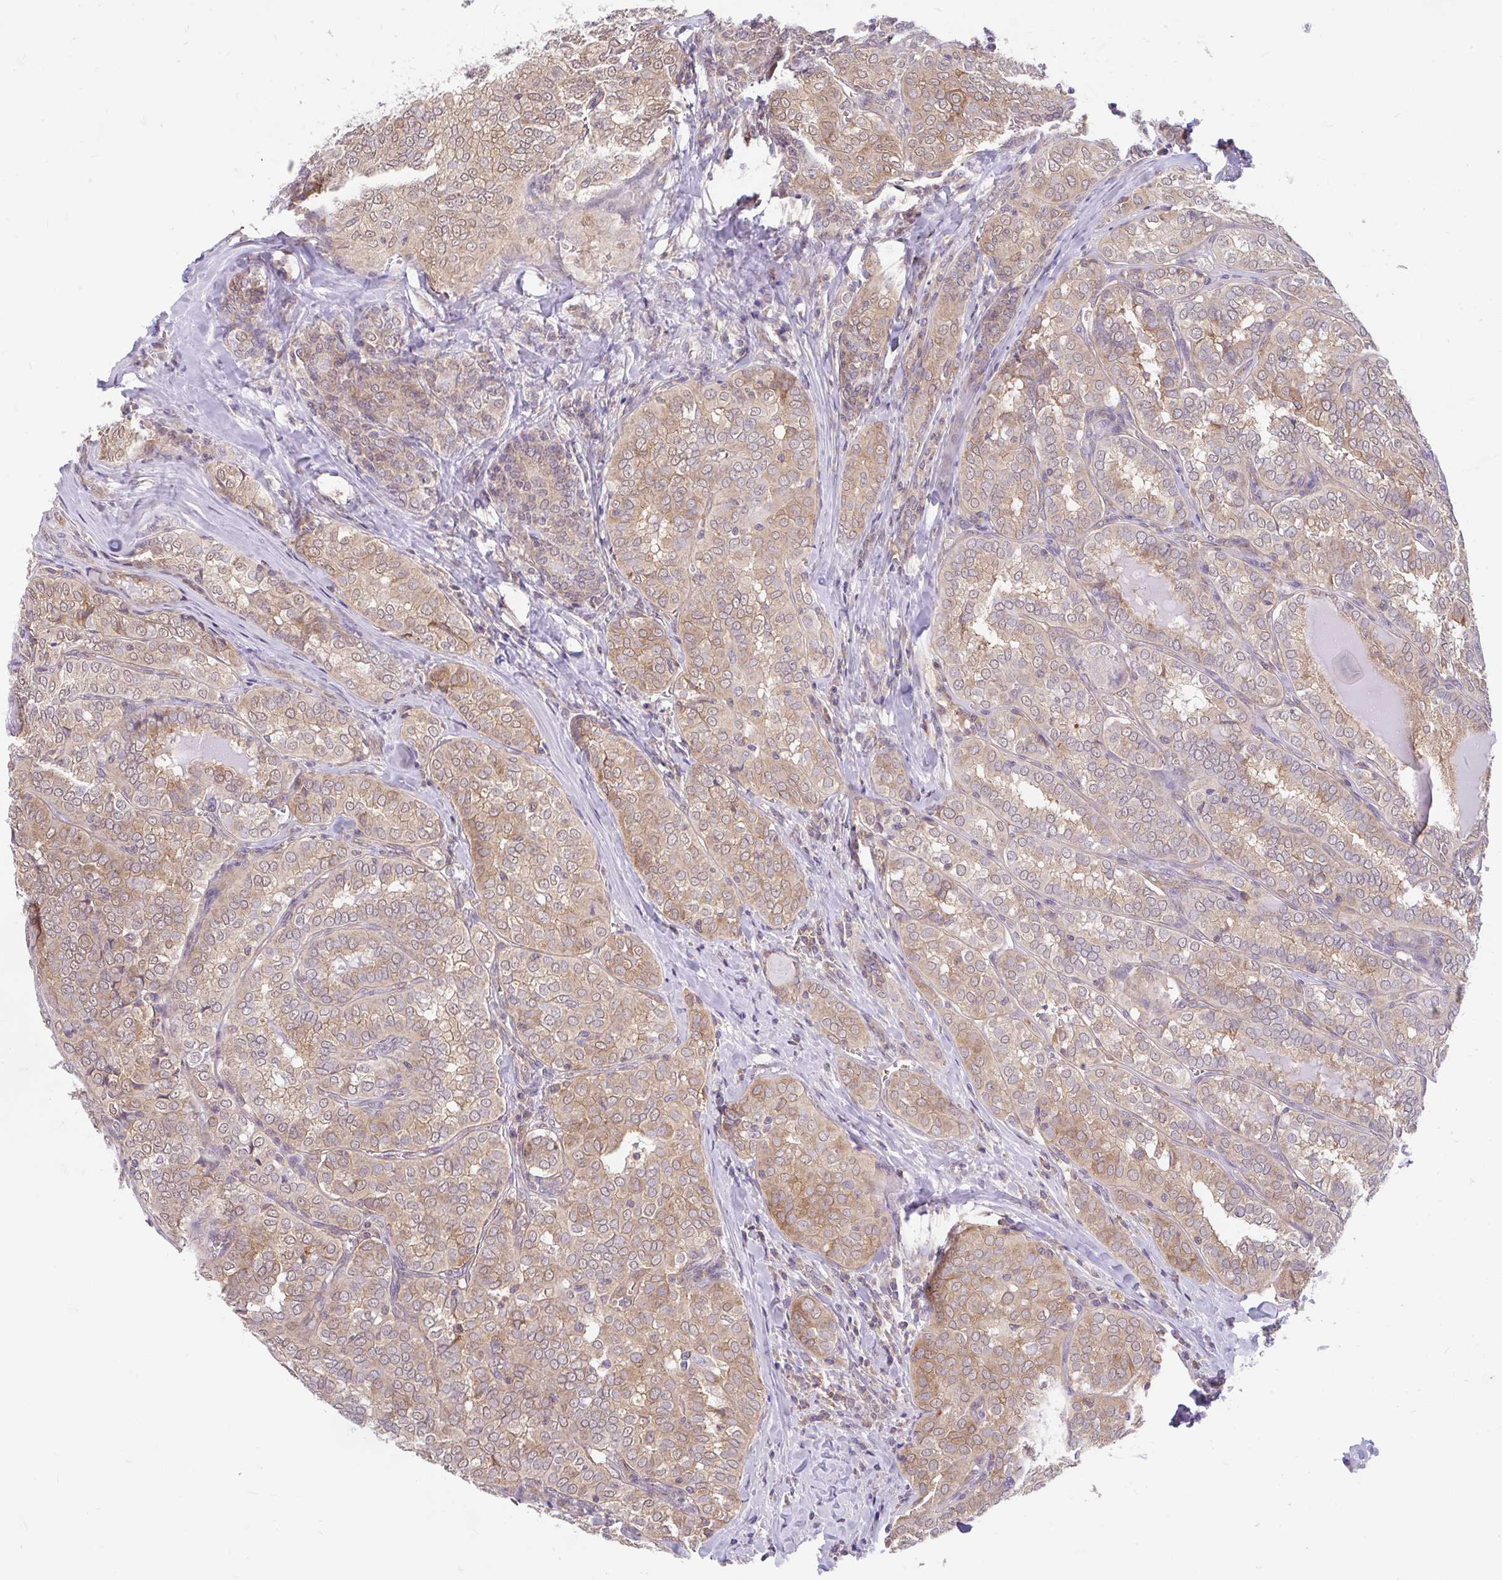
{"staining": {"intensity": "weak", "quantity": "25%-75%", "location": "cytoplasmic/membranous,nuclear"}, "tissue": "thyroid cancer", "cell_type": "Tumor cells", "image_type": "cancer", "snomed": [{"axis": "morphology", "description": "Papillary adenocarcinoma, NOS"}, {"axis": "topography", "description": "Thyroid gland"}], "caption": "An immunohistochemistry (IHC) micrograph of neoplastic tissue is shown. Protein staining in brown shows weak cytoplasmic/membranous and nuclear positivity in papillary adenocarcinoma (thyroid) within tumor cells.", "gene": "RALBP1", "patient": {"sex": "female", "age": 30}}